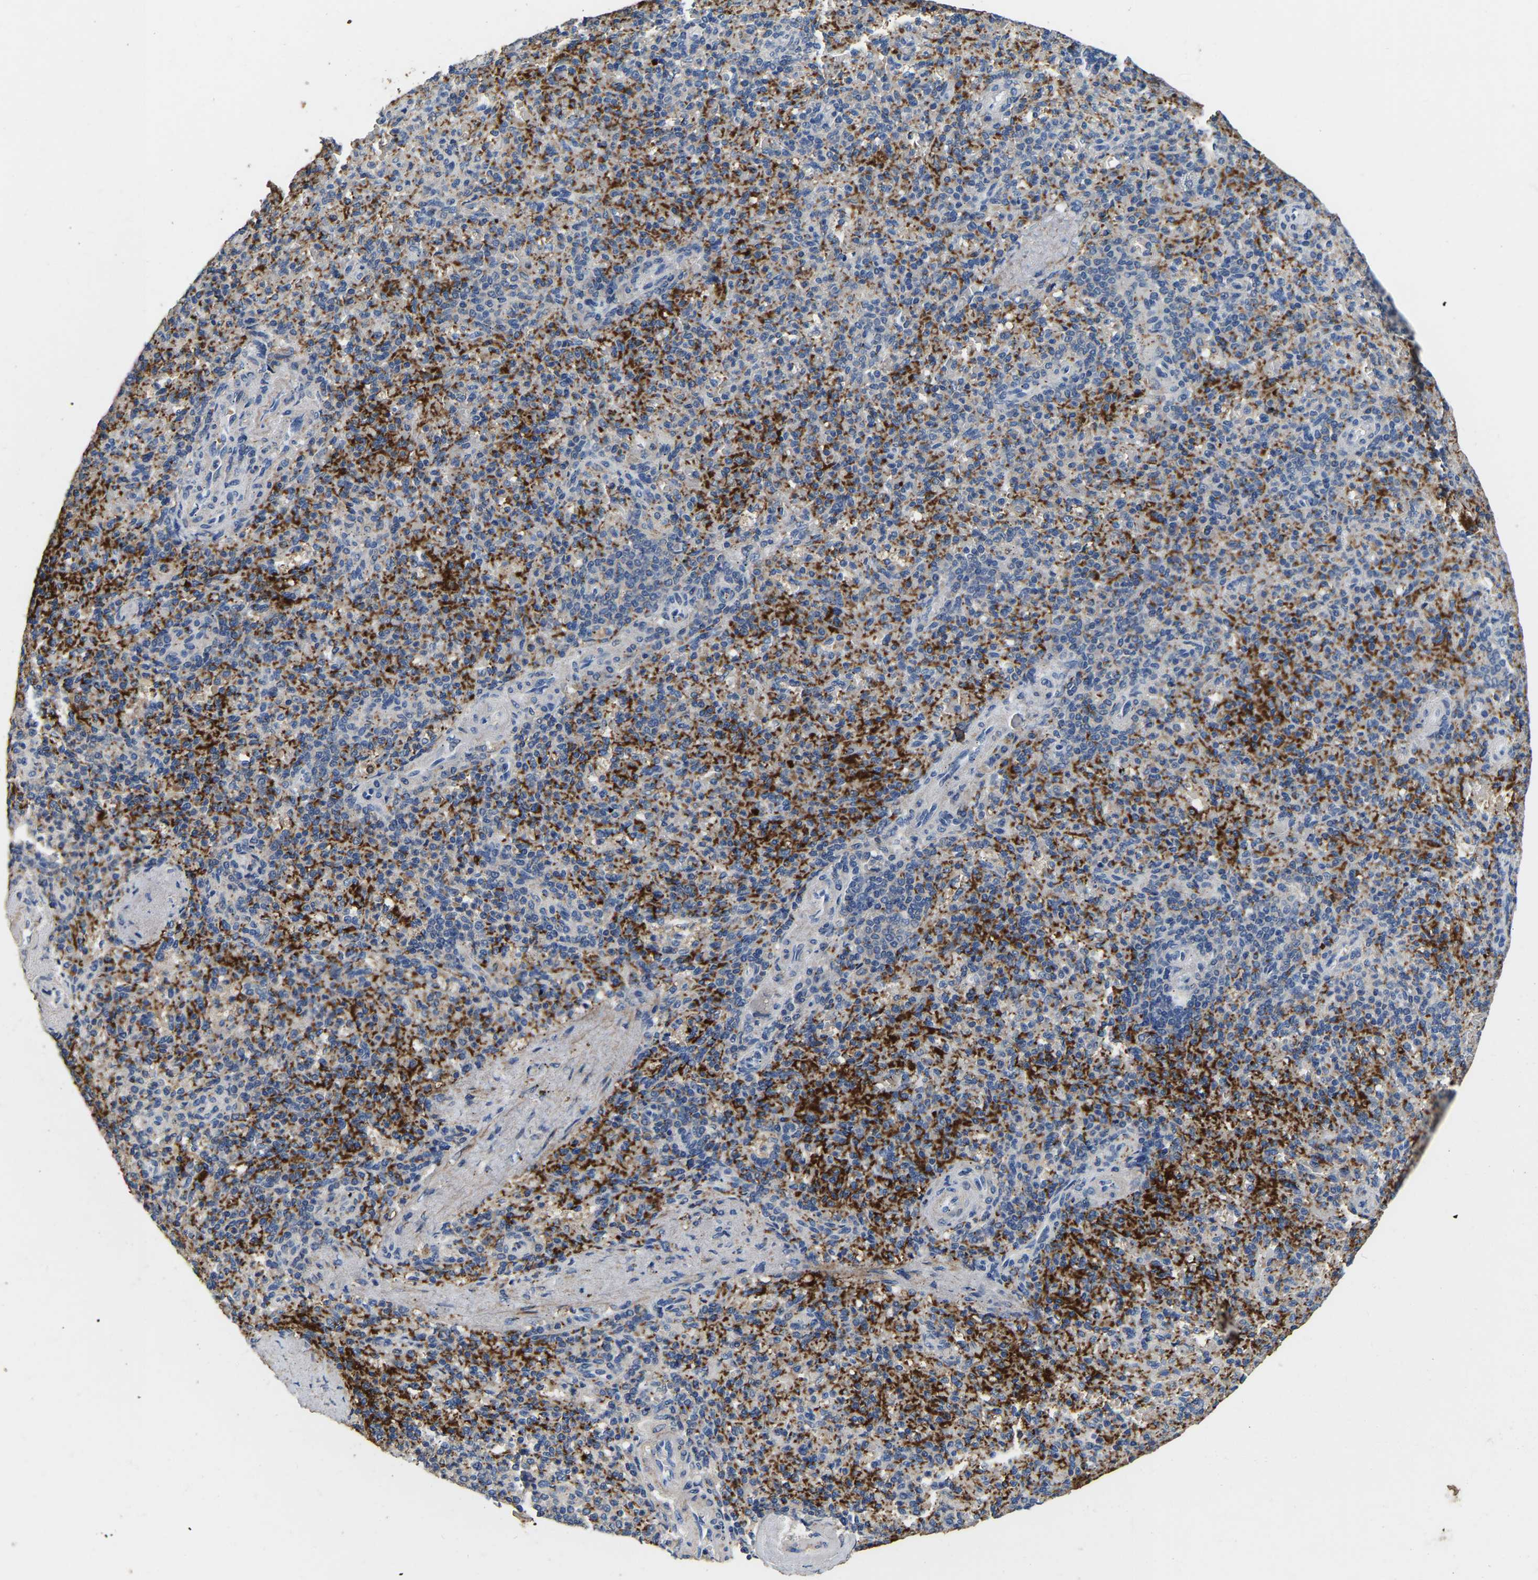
{"staining": {"intensity": "strong", "quantity": "25%-75%", "location": "cytoplasmic/membranous"}, "tissue": "spleen", "cell_type": "Cells in red pulp", "image_type": "normal", "snomed": [{"axis": "morphology", "description": "Normal tissue, NOS"}, {"axis": "topography", "description": "Spleen"}], "caption": "DAB (3,3'-diaminobenzidine) immunohistochemical staining of normal spleen reveals strong cytoplasmic/membranous protein staining in approximately 25%-75% of cells in red pulp.", "gene": "RAB27B", "patient": {"sex": "female", "age": 74}}